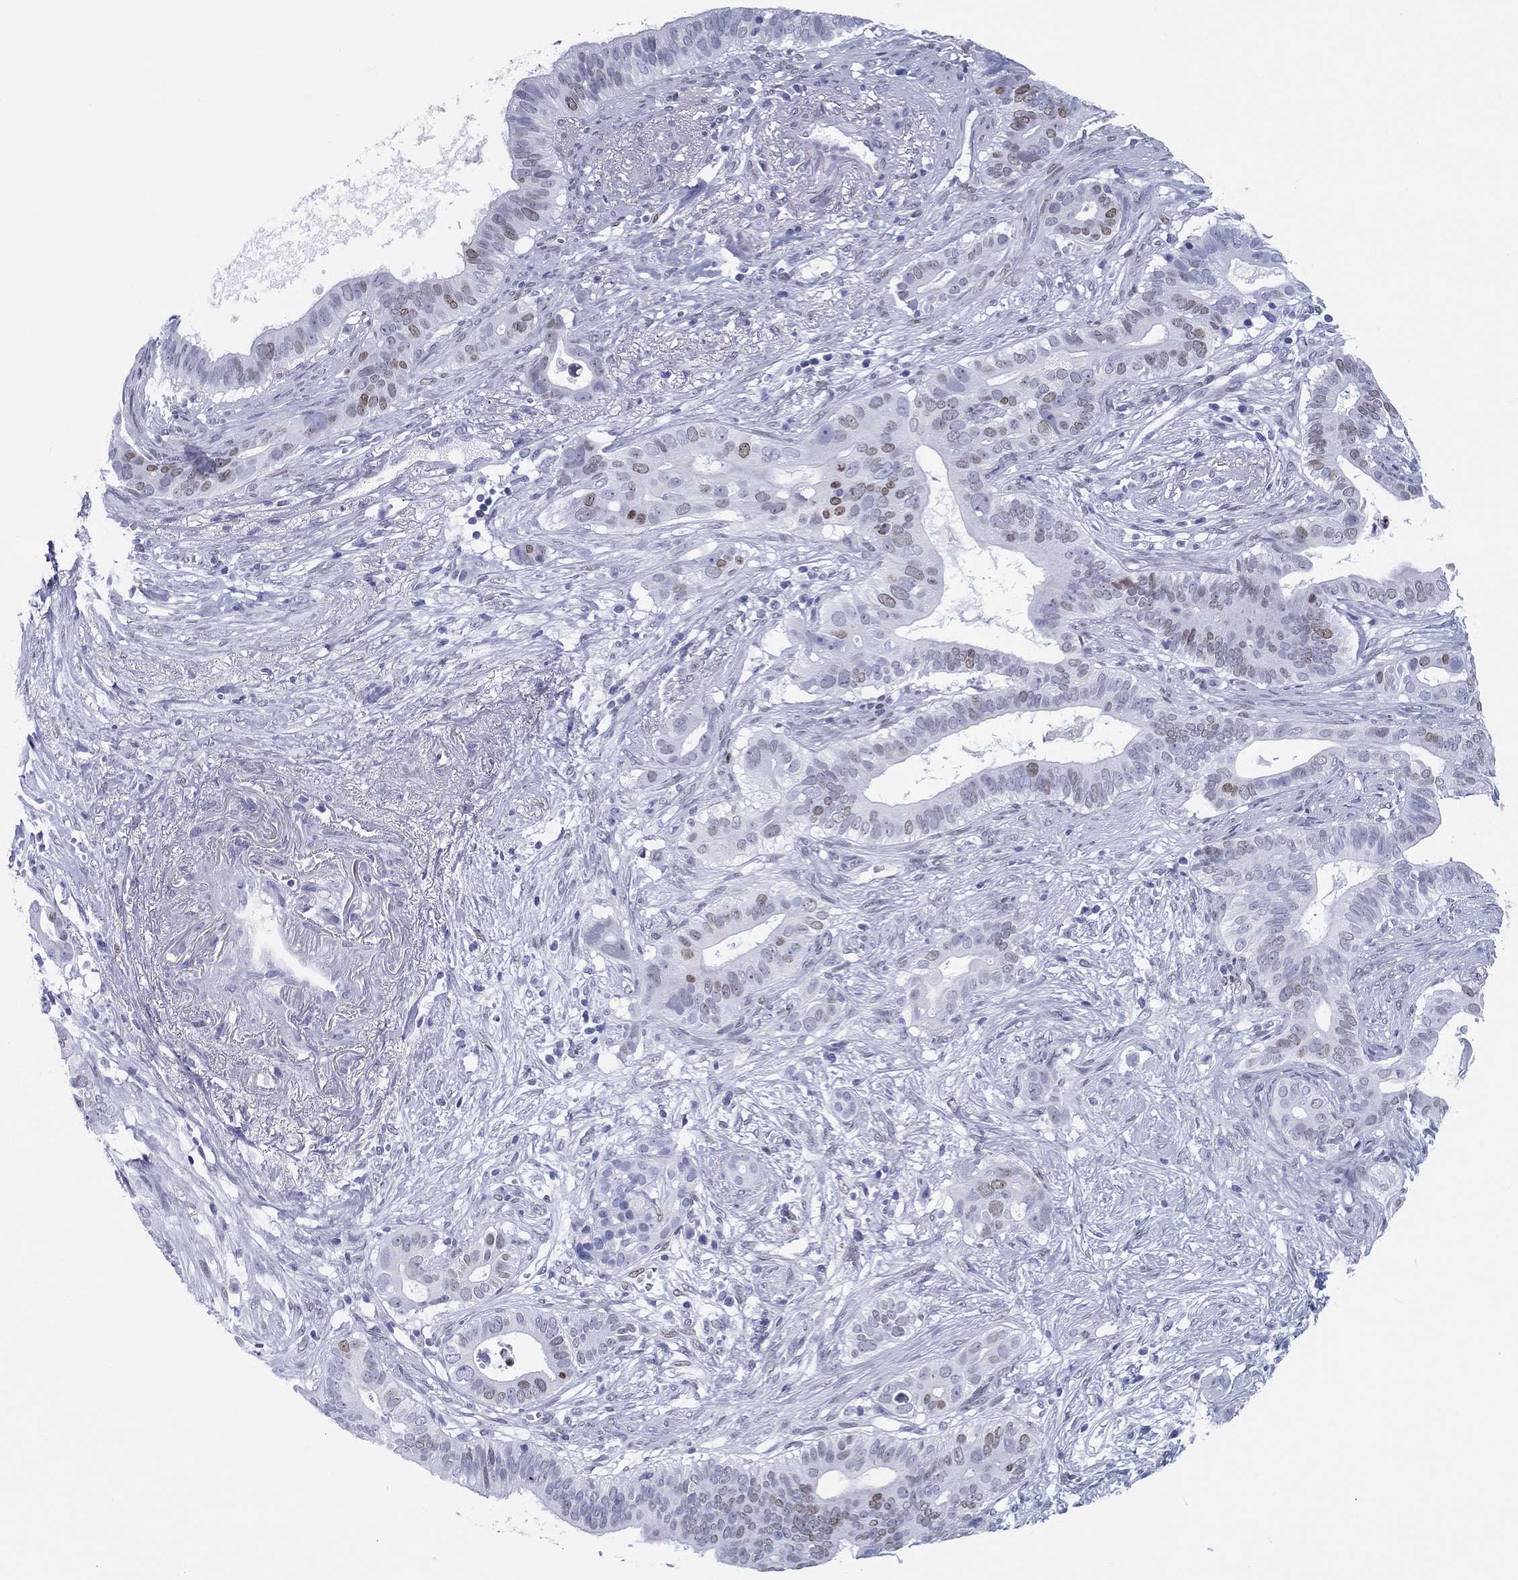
{"staining": {"intensity": "weak", "quantity": "25%-75%", "location": "nuclear"}, "tissue": "pancreatic cancer", "cell_type": "Tumor cells", "image_type": "cancer", "snomed": [{"axis": "morphology", "description": "Adenocarcinoma, NOS"}, {"axis": "topography", "description": "Pancreas"}], "caption": "IHC staining of adenocarcinoma (pancreatic), which exhibits low levels of weak nuclear expression in approximately 25%-75% of tumor cells indicating weak nuclear protein expression. The staining was performed using DAB (brown) for protein detection and nuclei were counterstained in hematoxylin (blue).", "gene": "H1-1", "patient": {"sex": "male", "age": 61}}